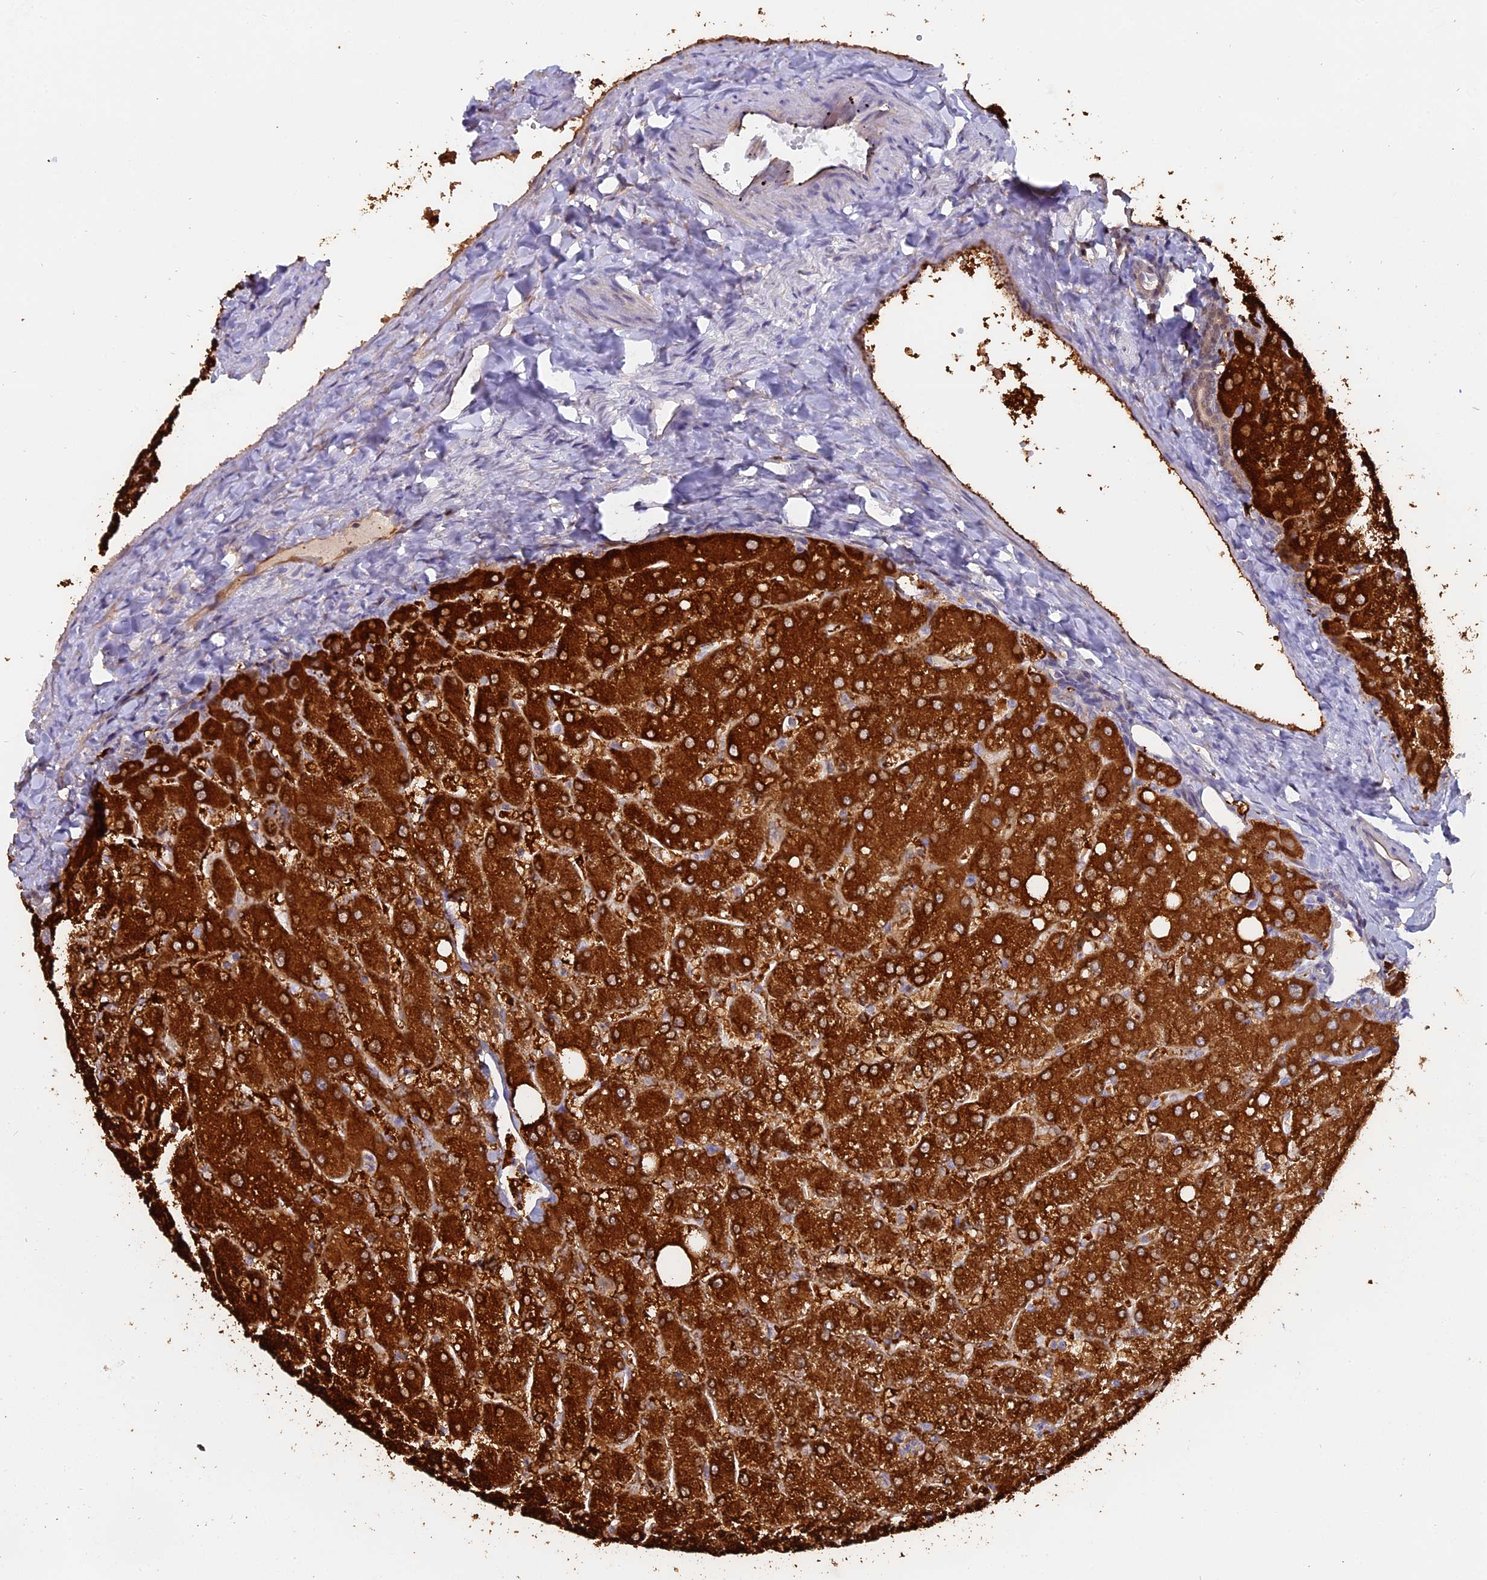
{"staining": {"intensity": "weak", "quantity": "25%-75%", "location": "cytoplasmic/membranous"}, "tissue": "liver", "cell_type": "Cholangiocytes", "image_type": "normal", "snomed": [{"axis": "morphology", "description": "Normal tissue, NOS"}, {"axis": "topography", "description": "Liver"}], "caption": "The histopathology image reveals immunohistochemical staining of normal liver. There is weak cytoplasmic/membranous staining is present in approximately 25%-75% of cholangiocytes. The protein of interest is shown in brown color, while the nuclei are stained blue.", "gene": "FAM118B", "patient": {"sex": "male", "age": 55}}